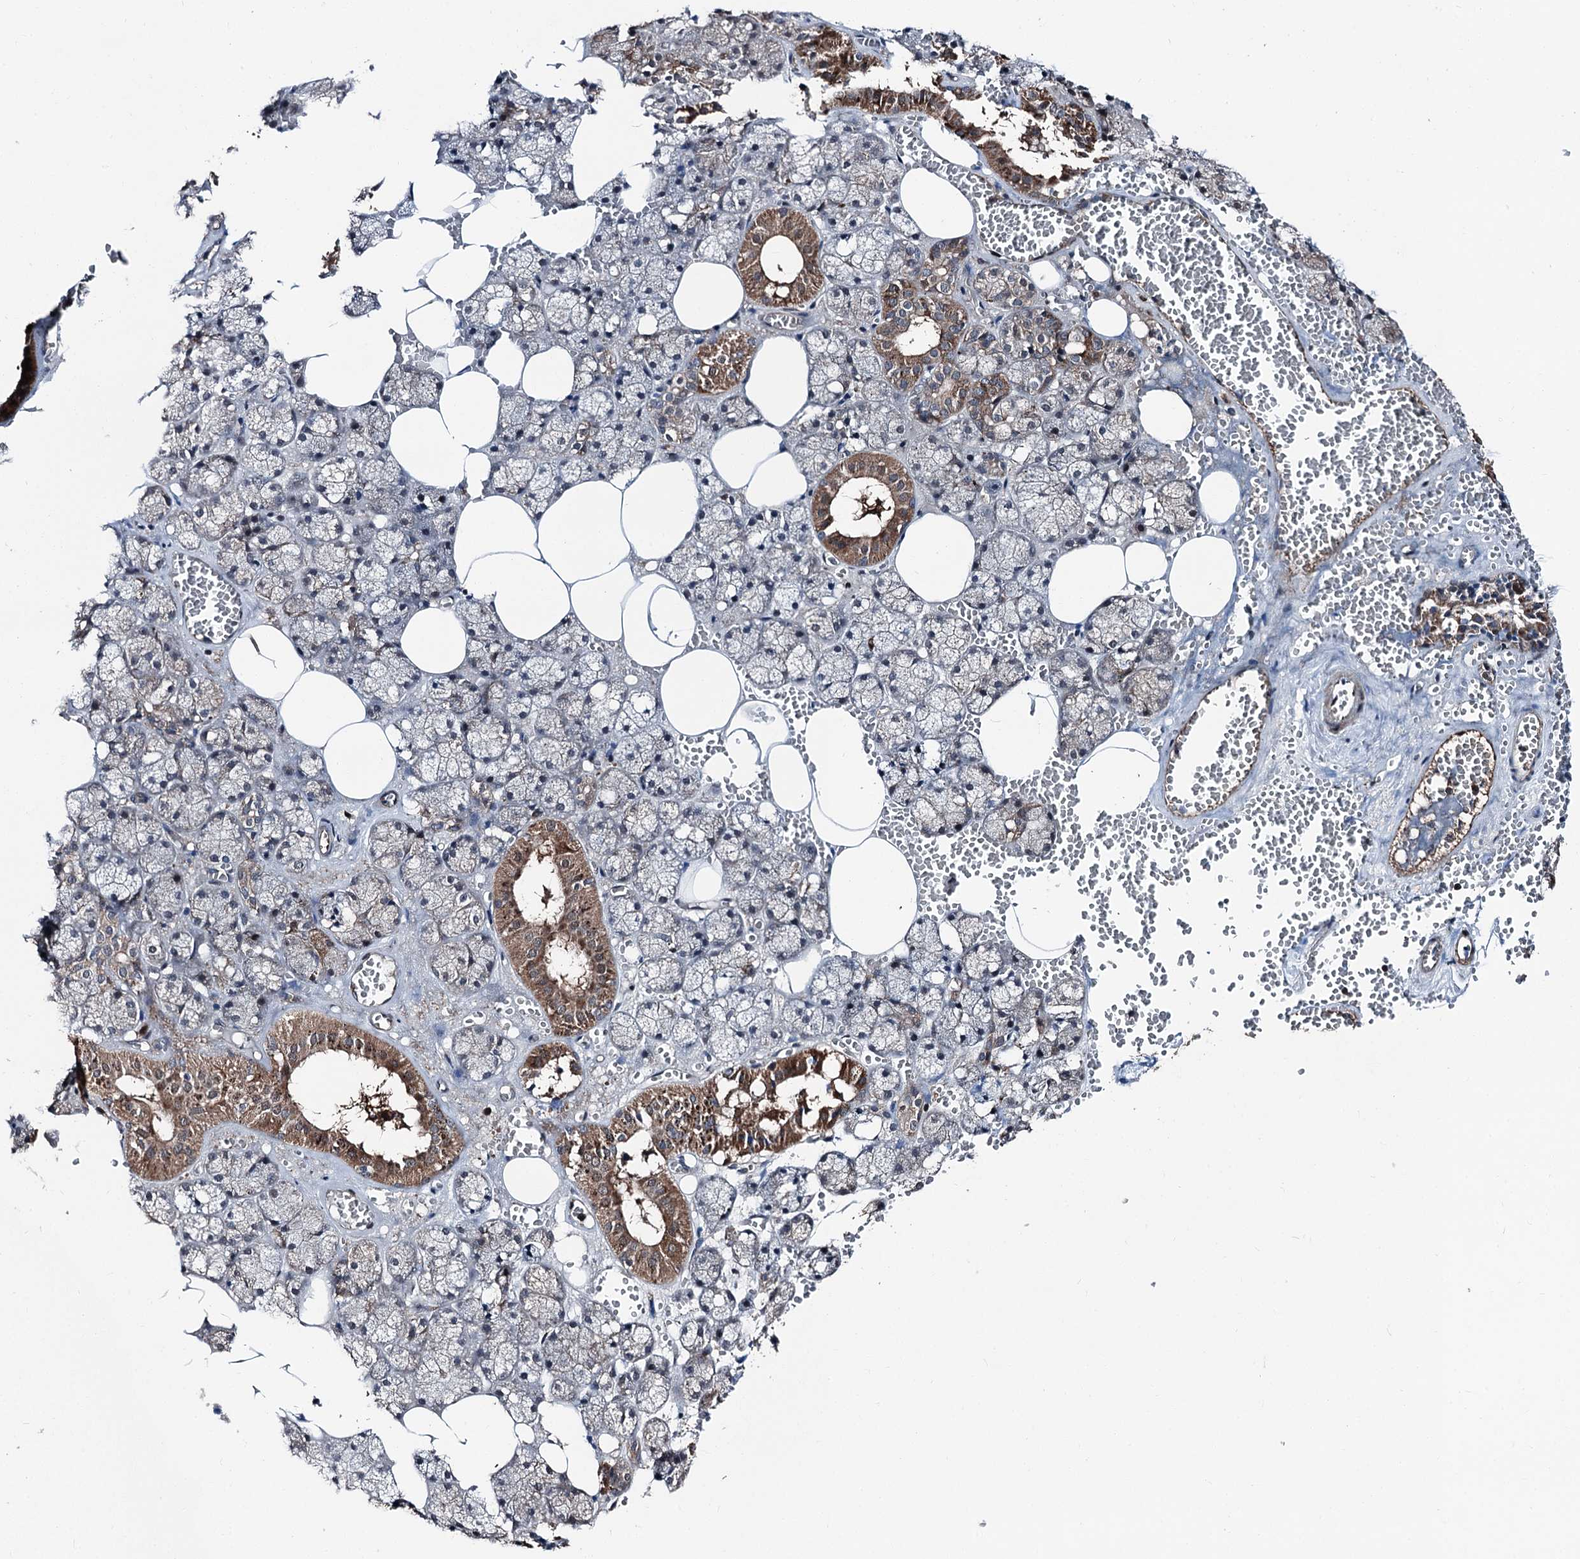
{"staining": {"intensity": "moderate", "quantity": "<25%", "location": "cytoplasmic/membranous"}, "tissue": "salivary gland", "cell_type": "Glandular cells", "image_type": "normal", "snomed": [{"axis": "morphology", "description": "Normal tissue, NOS"}, {"axis": "topography", "description": "Salivary gland"}], "caption": "This is an image of IHC staining of unremarkable salivary gland, which shows moderate staining in the cytoplasmic/membranous of glandular cells.", "gene": "PSMD13", "patient": {"sex": "male", "age": 62}}